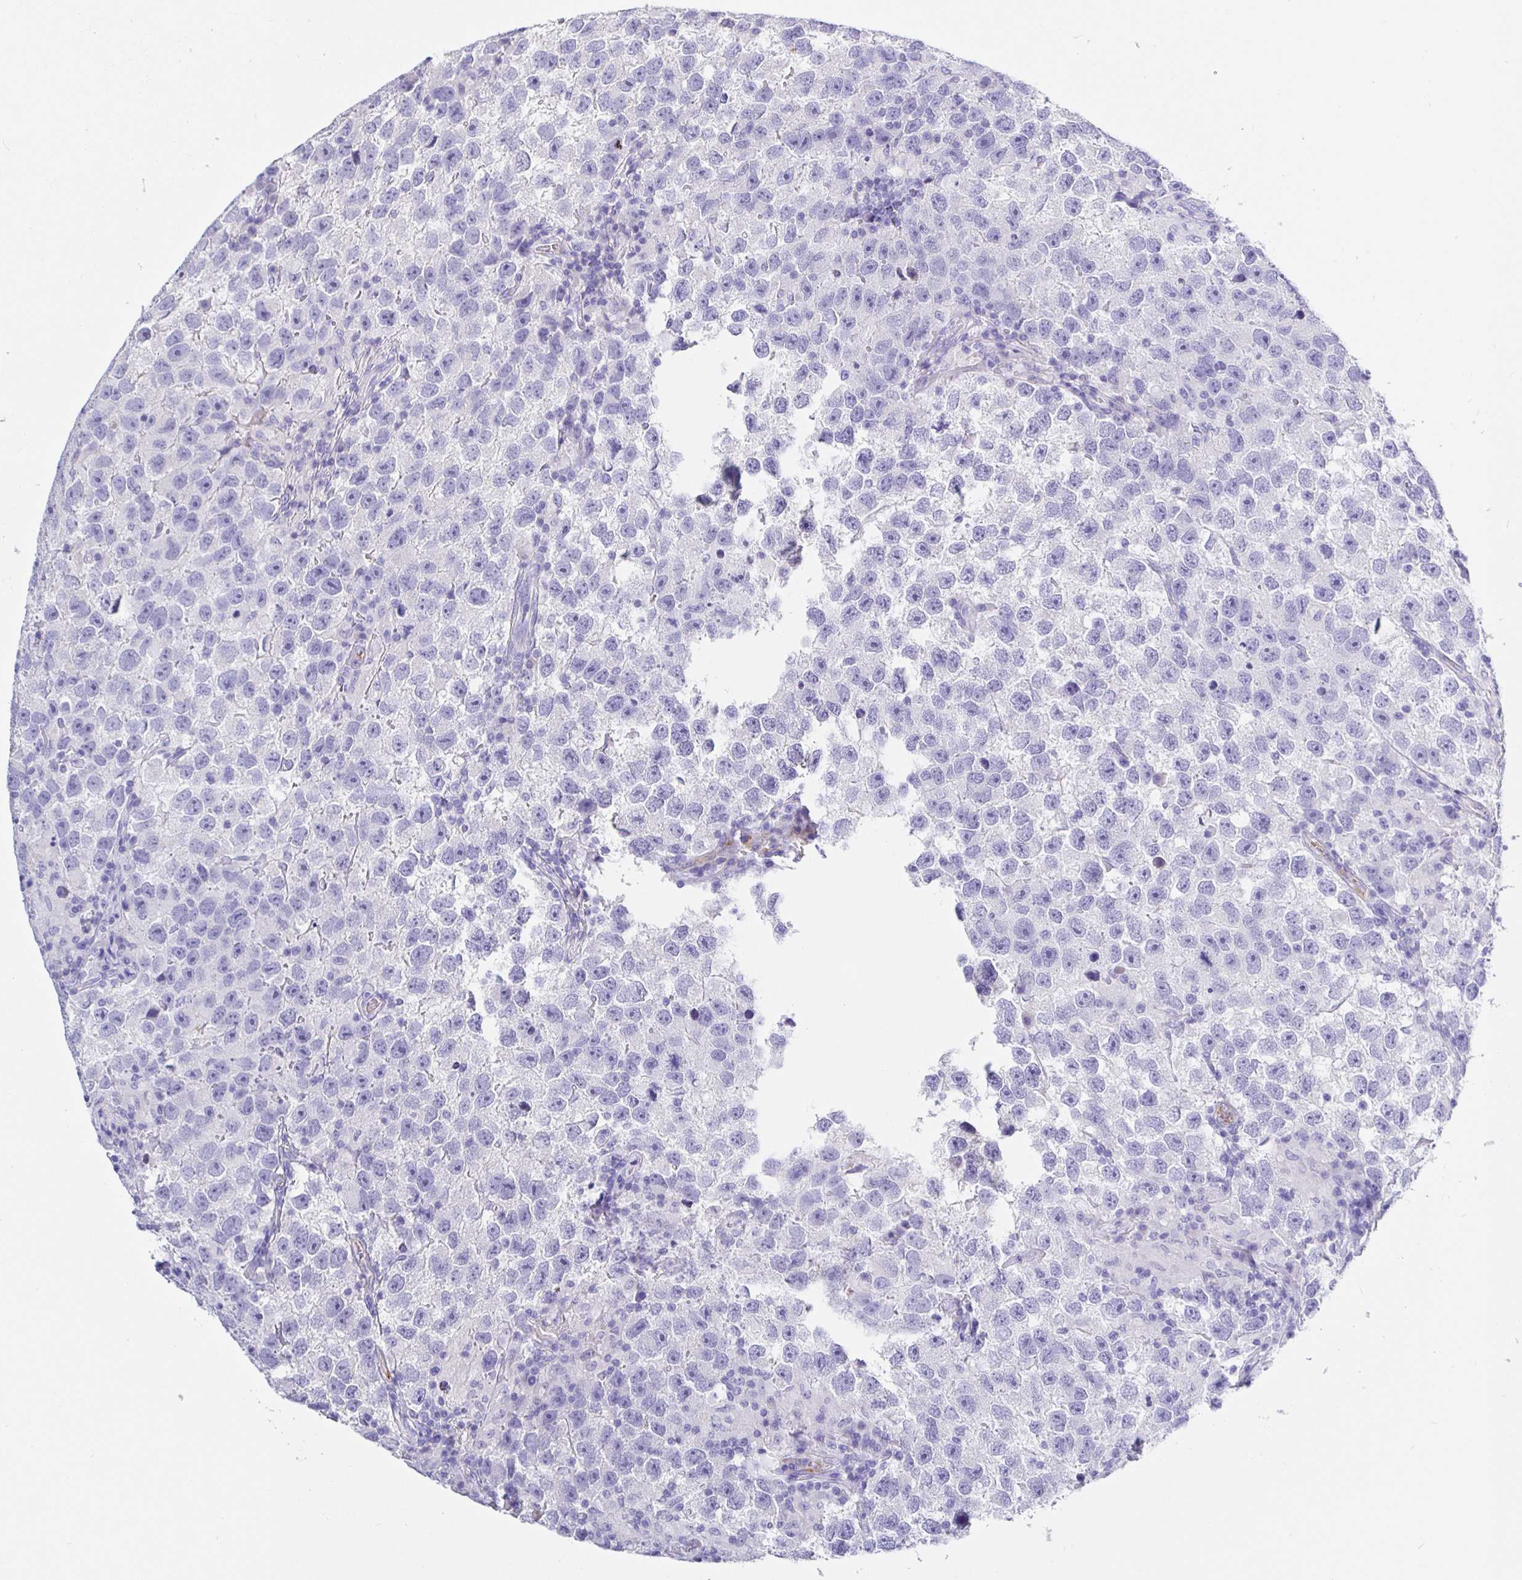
{"staining": {"intensity": "negative", "quantity": "none", "location": "none"}, "tissue": "testis cancer", "cell_type": "Tumor cells", "image_type": "cancer", "snomed": [{"axis": "morphology", "description": "Seminoma, NOS"}, {"axis": "topography", "description": "Testis"}], "caption": "This is a photomicrograph of immunohistochemistry staining of seminoma (testis), which shows no expression in tumor cells.", "gene": "MAOA", "patient": {"sex": "male", "age": 26}}